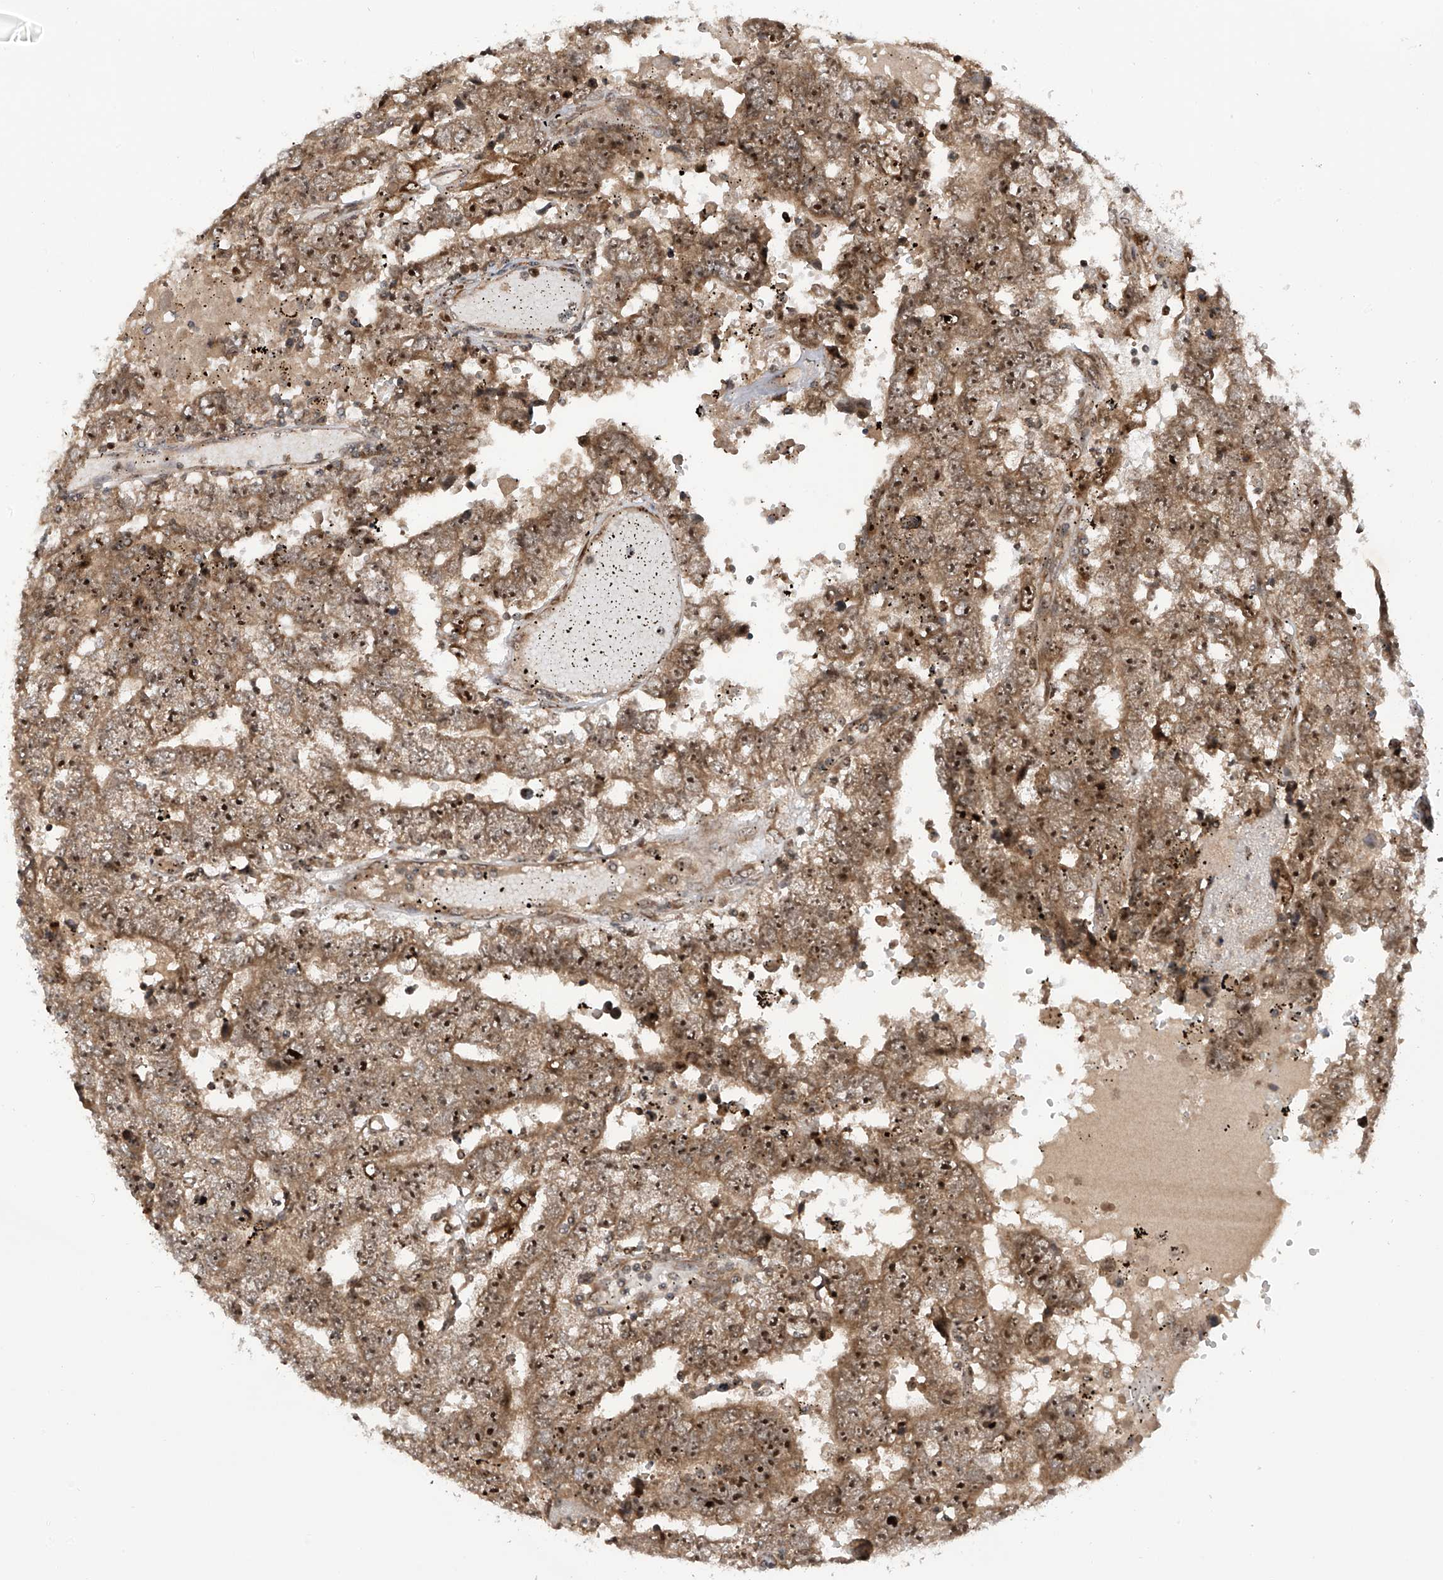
{"staining": {"intensity": "strong", "quantity": ">75%", "location": "cytoplasmic/membranous,nuclear"}, "tissue": "testis cancer", "cell_type": "Tumor cells", "image_type": "cancer", "snomed": [{"axis": "morphology", "description": "Carcinoma, Embryonal, NOS"}, {"axis": "topography", "description": "Testis"}], "caption": "Immunohistochemistry staining of testis cancer (embryonal carcinoma), which displays high levels of strong cytoplasmic/membranous and nuclear expression in approximately >75% of tumor cells indicating strong cytoplasmic/membranous and nuclear protein expression. The staining was performed using DAB (3,3'-diaminobenzidine) (brown) for protein detection and nuclei were counterstained in hematoxylin (blue).", "gene": "C1orf131", "patient": {"sex": "male", "age": 25}}